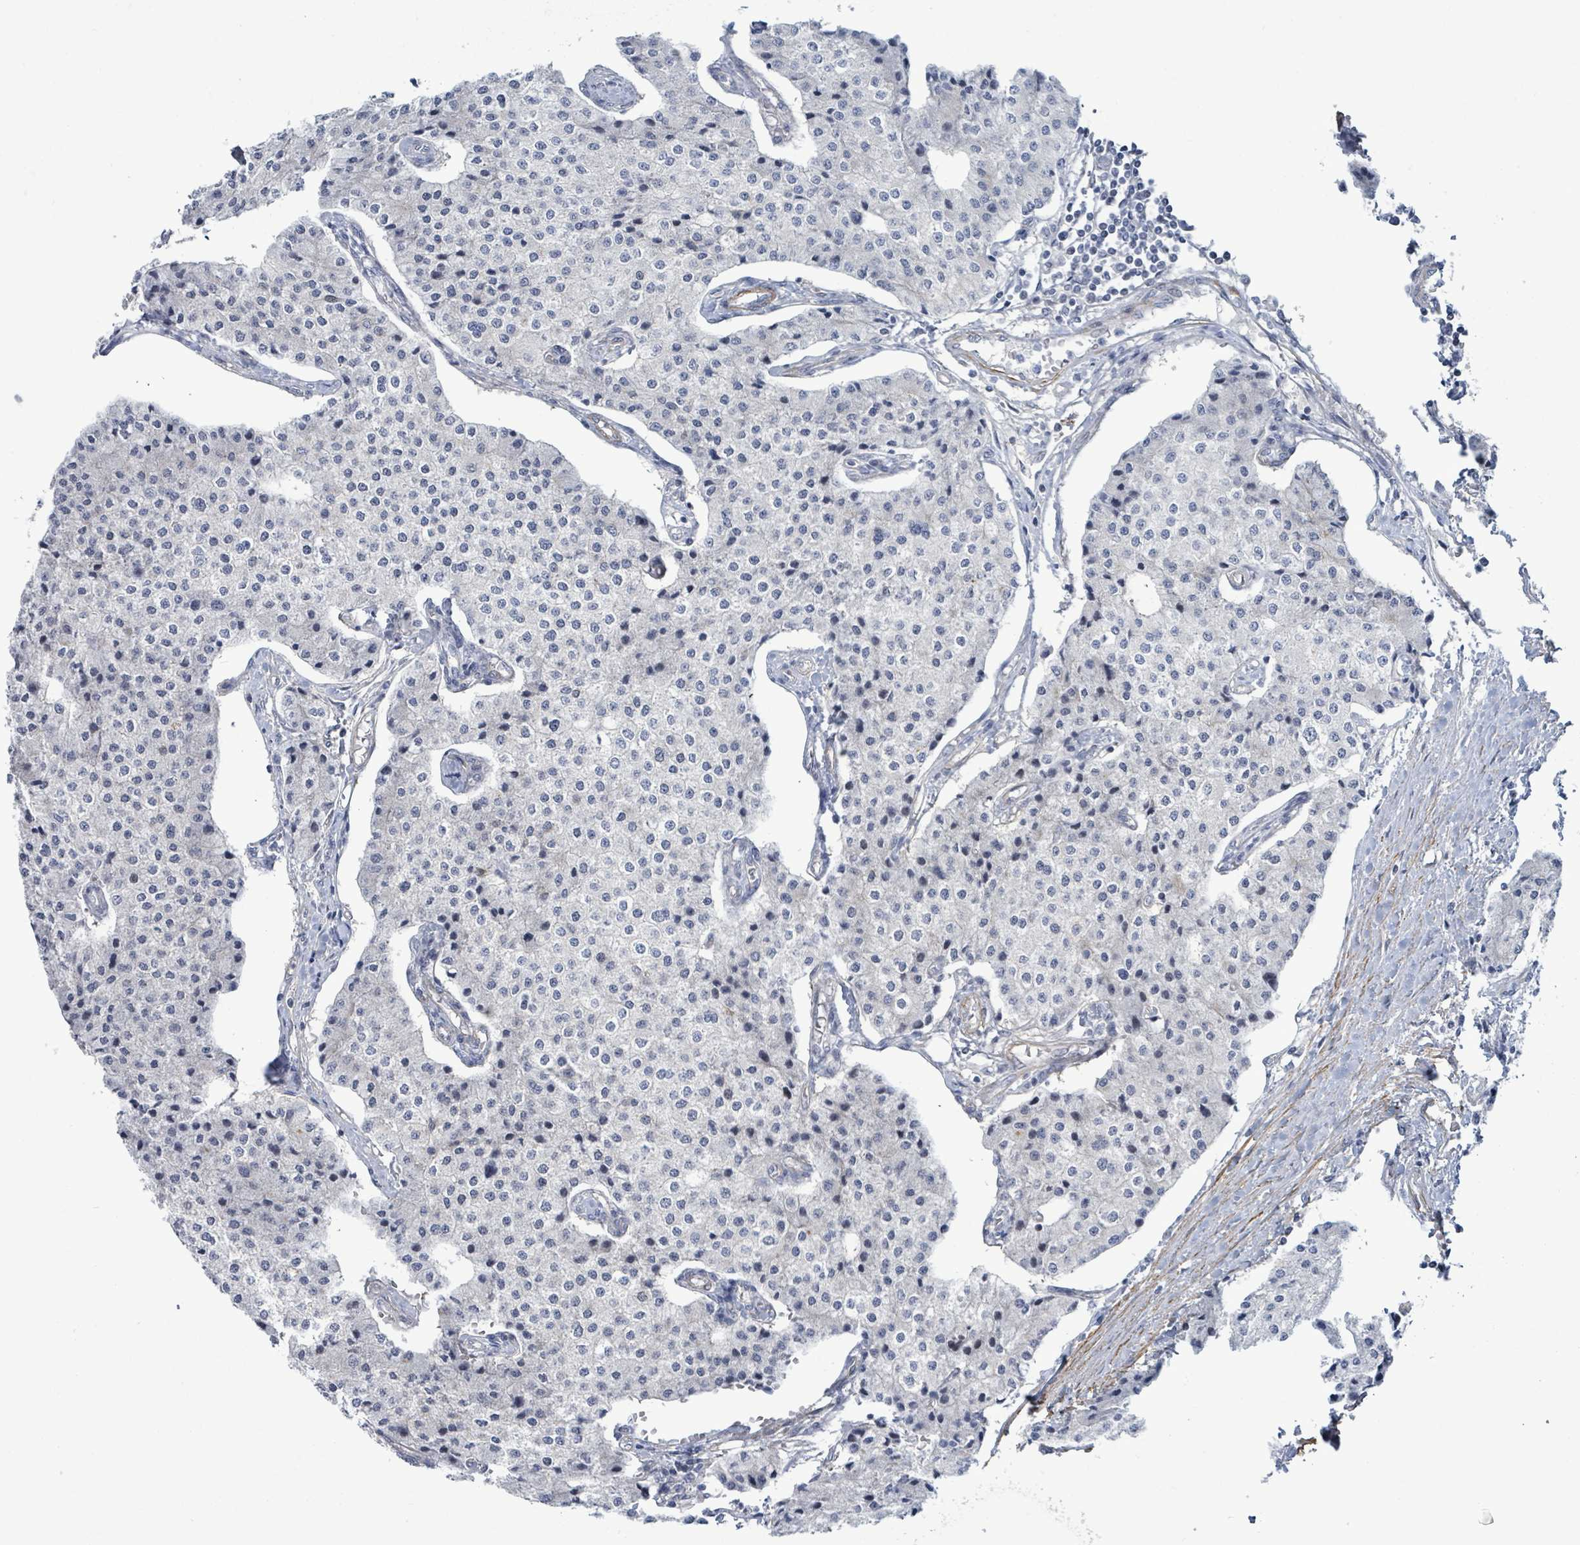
{"staining": {"intensity": "negative", "quantity": "none", "location": "none"}, "tissue": "carcinoid", "cell_type": "Tumor cells", "image_type": "cancer", "snomed": [{"axis": "morphology", "description": "Carcinoid, malignant, NOS"}, {"axis": "topography", "description": "Colon"}], "caption": "This is a histopathology image of immunohistochemistry (IHC) staining of carcinoid, which shows no expression in tumor cells.", "gene": "DMRTC1B", "patient": {"sex": "female", "age": 52}}